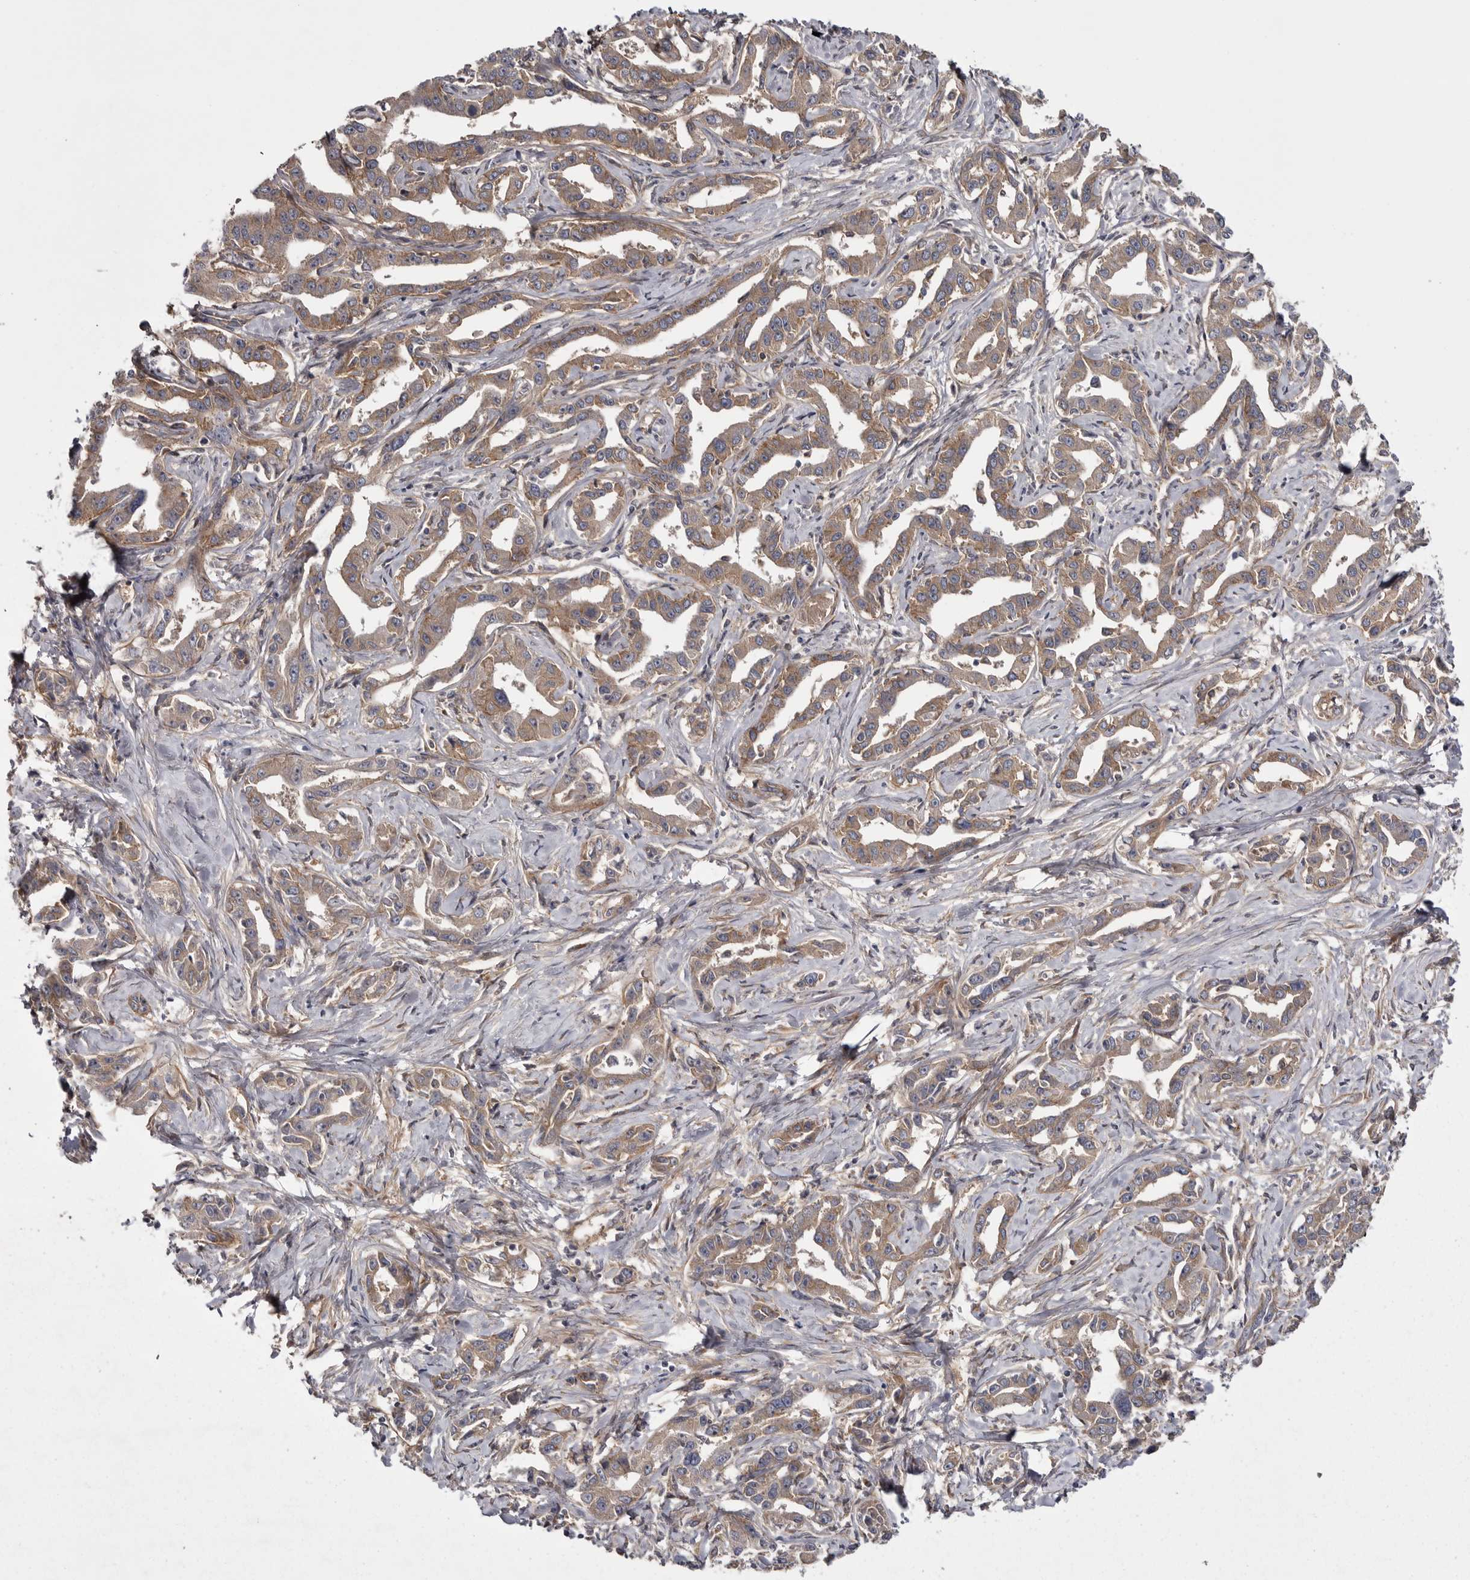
{"staining": {"intensity": "moderate", "quantity": ">75%", "location": "cytoplasmic/membranous"}, "tissue": "liver cancer", "cell_type": "Tumor cells", "image_type": "cancer", "snomed": [{"axis": "morphology", "description": "Cholangiocarcinoma"}, {"axis": "topography", "description": "Liver"}], "caption": "About >75% of tumor cells in human liver cancer reveal moderate cytoplasmic/membranous protein positivity as visualized by brown immunohistochemical staining.", "gene": "OSBPL9", "patient": {"sex": "male", "age": 59}}